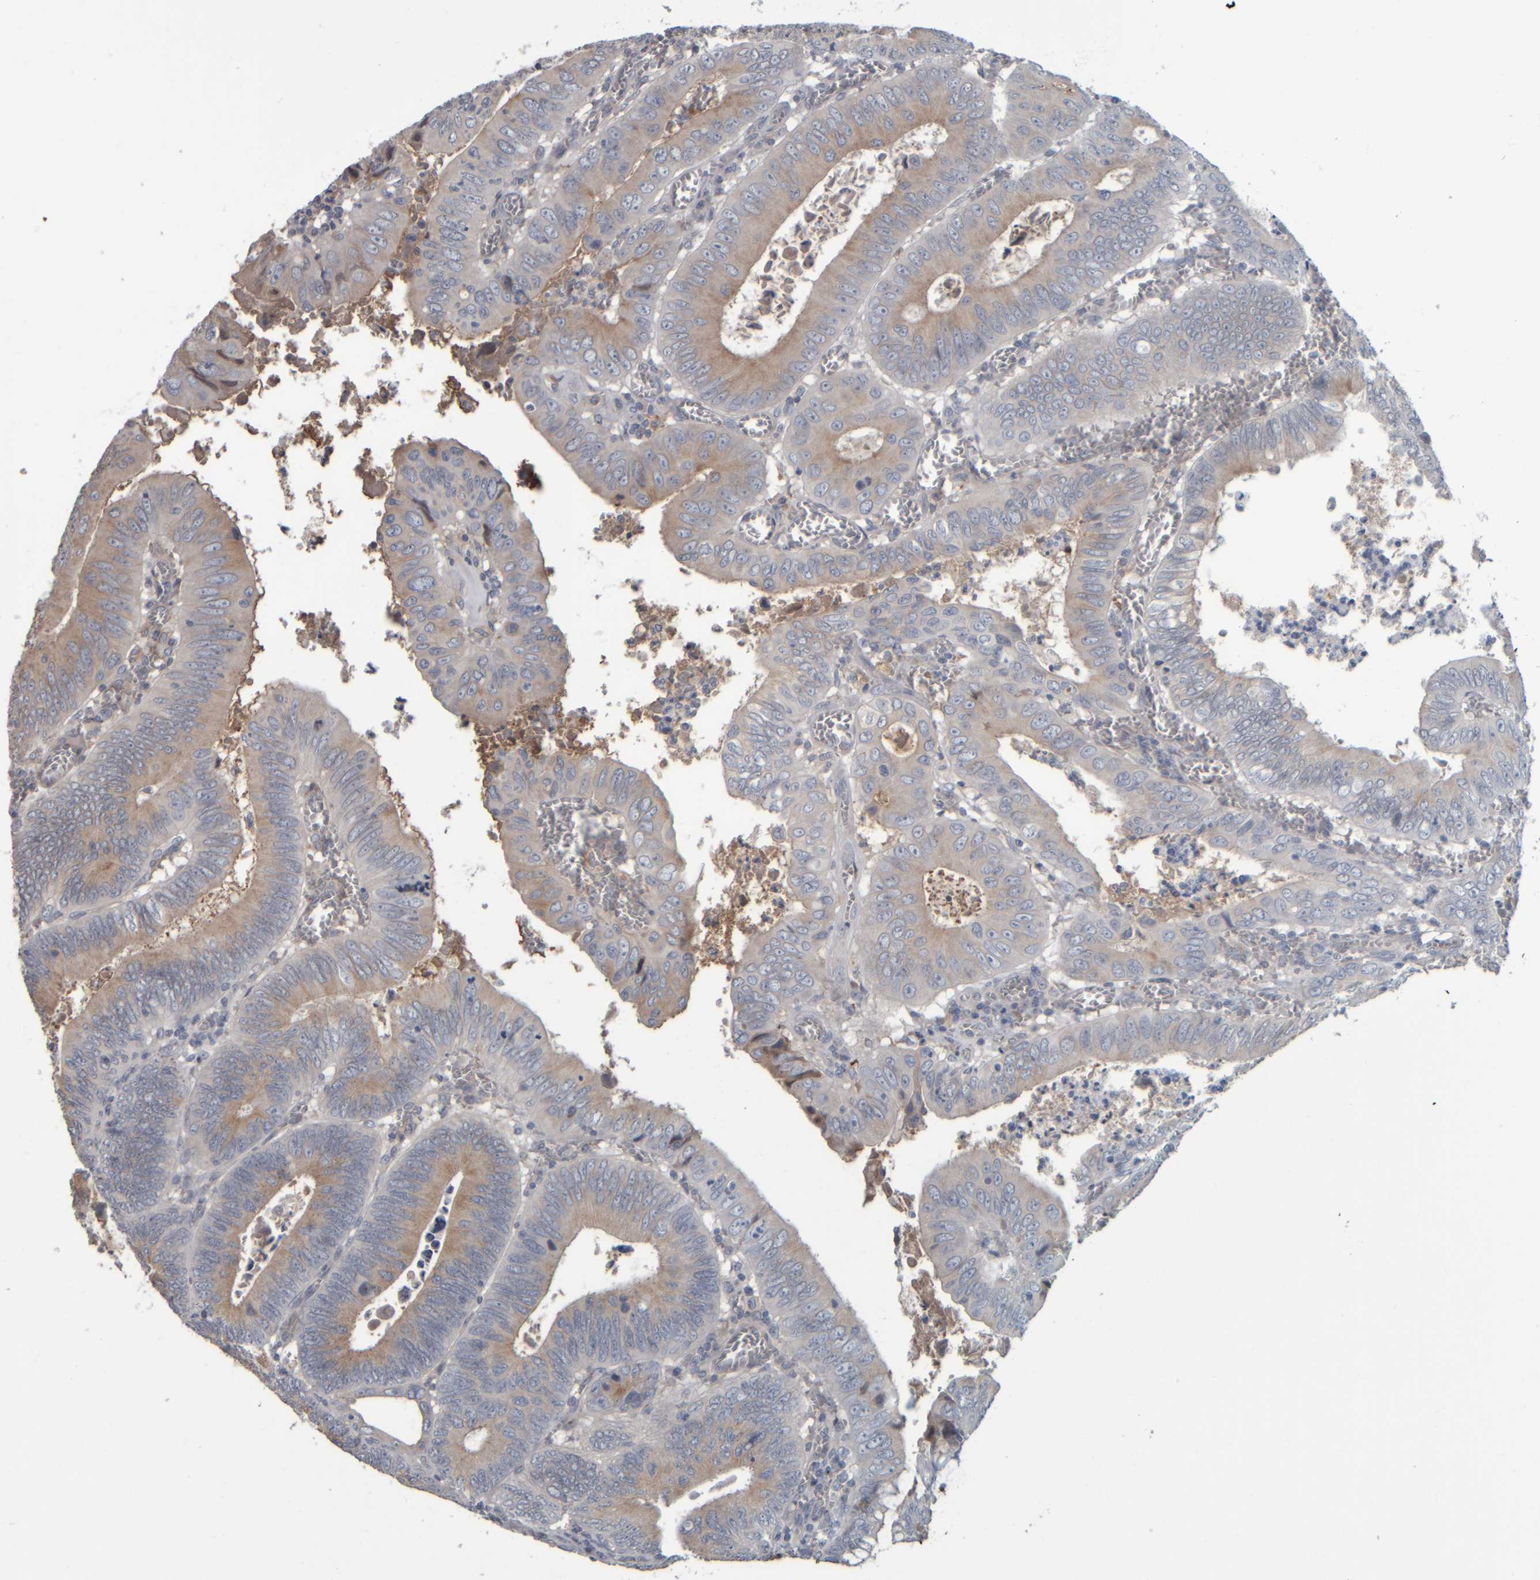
{"staining": {"intensity": "weak", "quantity": "25%-75%", "location": "cytoplasmic/membranous"}, "tissue": "colorectal cancer", "cell_type": "Tumor cells", "image_type": "cancer", "snomed": [{"axis": "morphology", "description": "Inflammation, NOS"}, {"axis": "morphology", "description": "Adenocarcinoma, NOS"}, {"axis": "topography", "description": "Colon"}], "caption": "Colorectal cancer stained with immunohistochemistry (IHC) displays weak cytoplasmic/membranous staining in approximately 25%-75% of tumor cells.", "gene": "CAVIN4", "patient": {"sex": "male", "age": 72}}